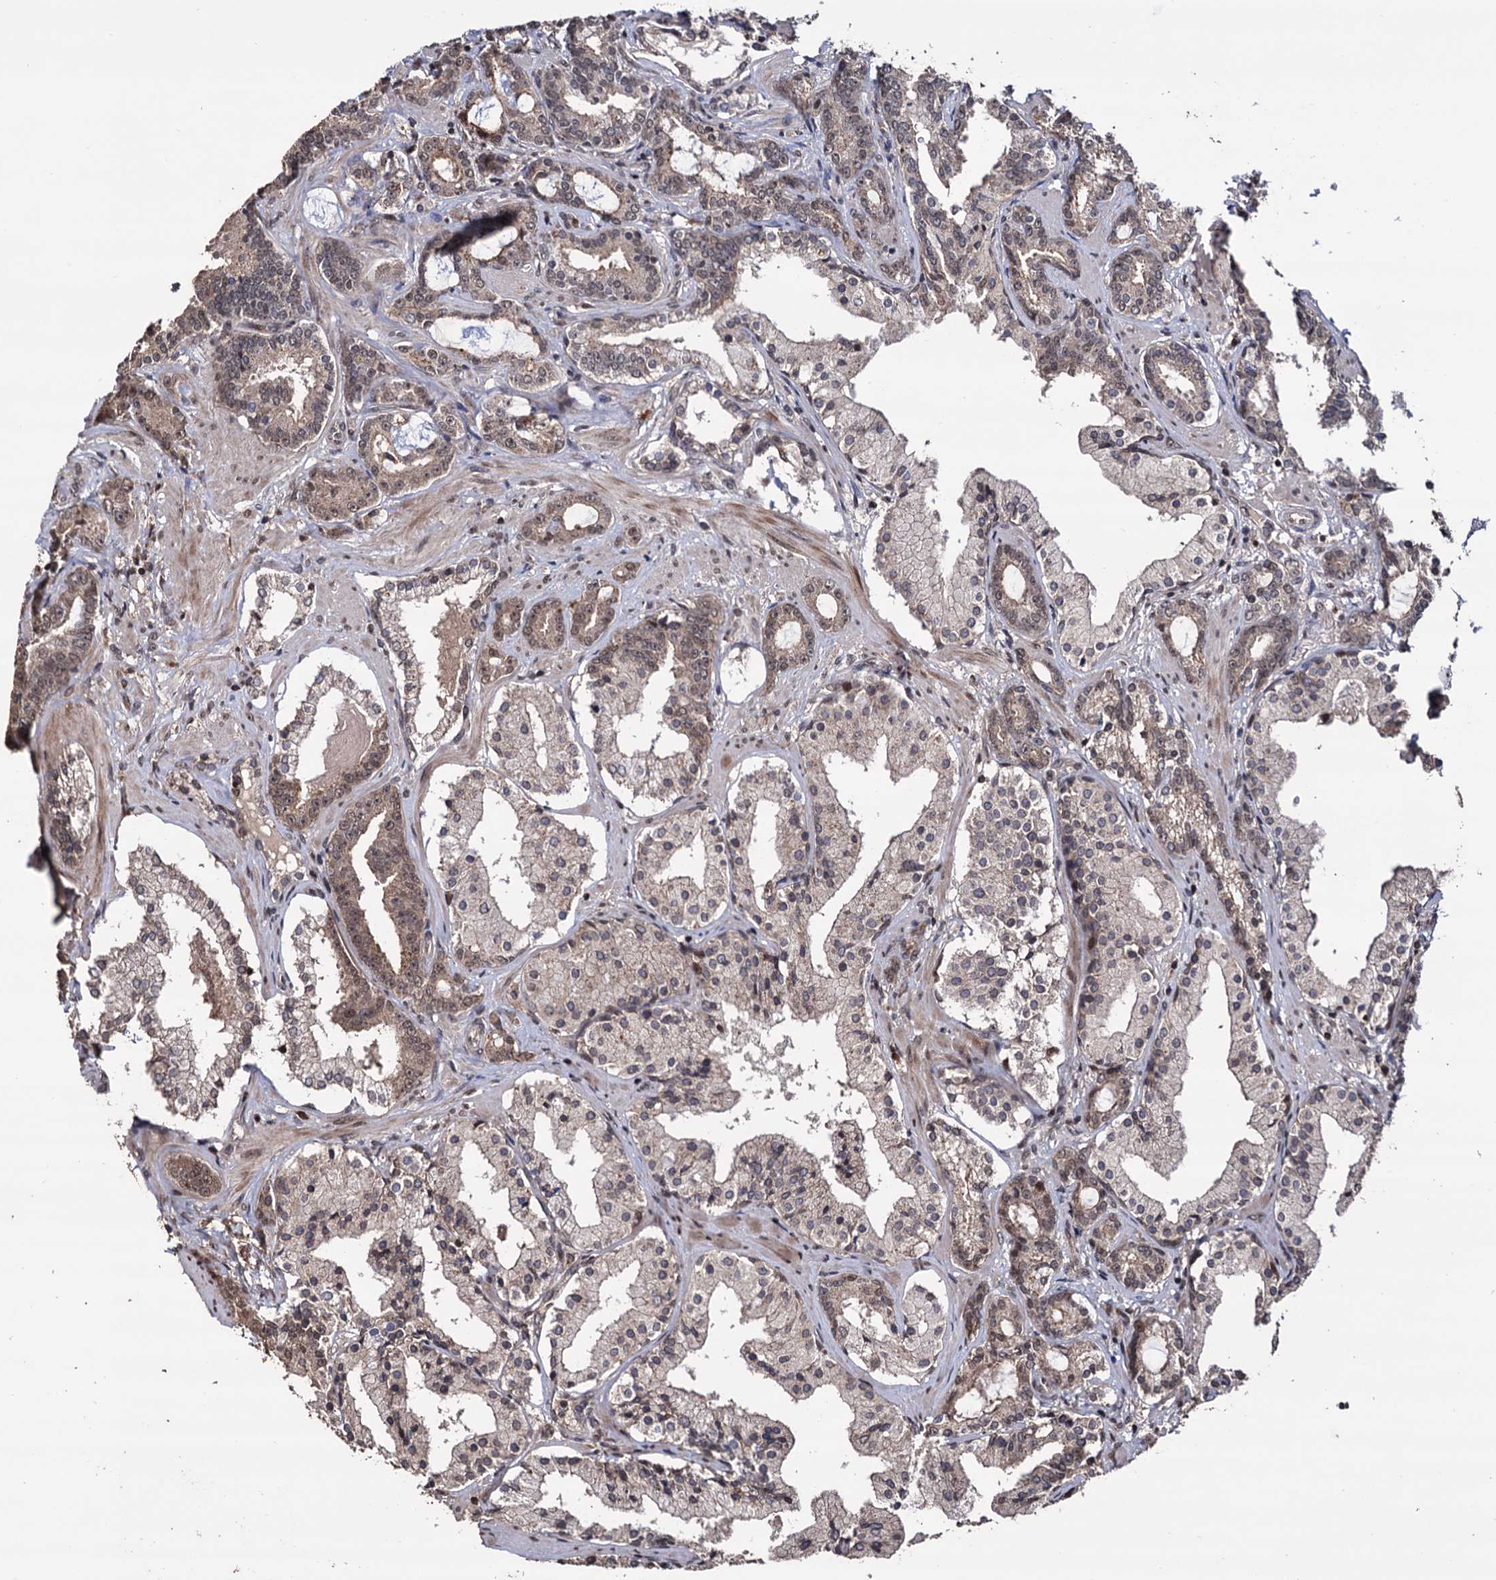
{"staining": {"intensity": "moderate", "quantity": "25%-75%", "location": "cytoplasmic/membranous,nuclear"}, "tissue": "prostate cancer", "cell_type": "Tumor cells", "image_type": "cancer", "snomed": [{"axis": "morphology", "description": "Adenocarcinoma, High grade"}, {"axis": "topography", "description": "Prostate"}], "caption": "A brown stain labels moderate cytoplasmic/membranous and nuclear staining of a protein in human adenocarcinoma (high-grade) (prostate) tumor cells.", "gene": "KLF5", "patient": {"sex": "male", "age": 58}}